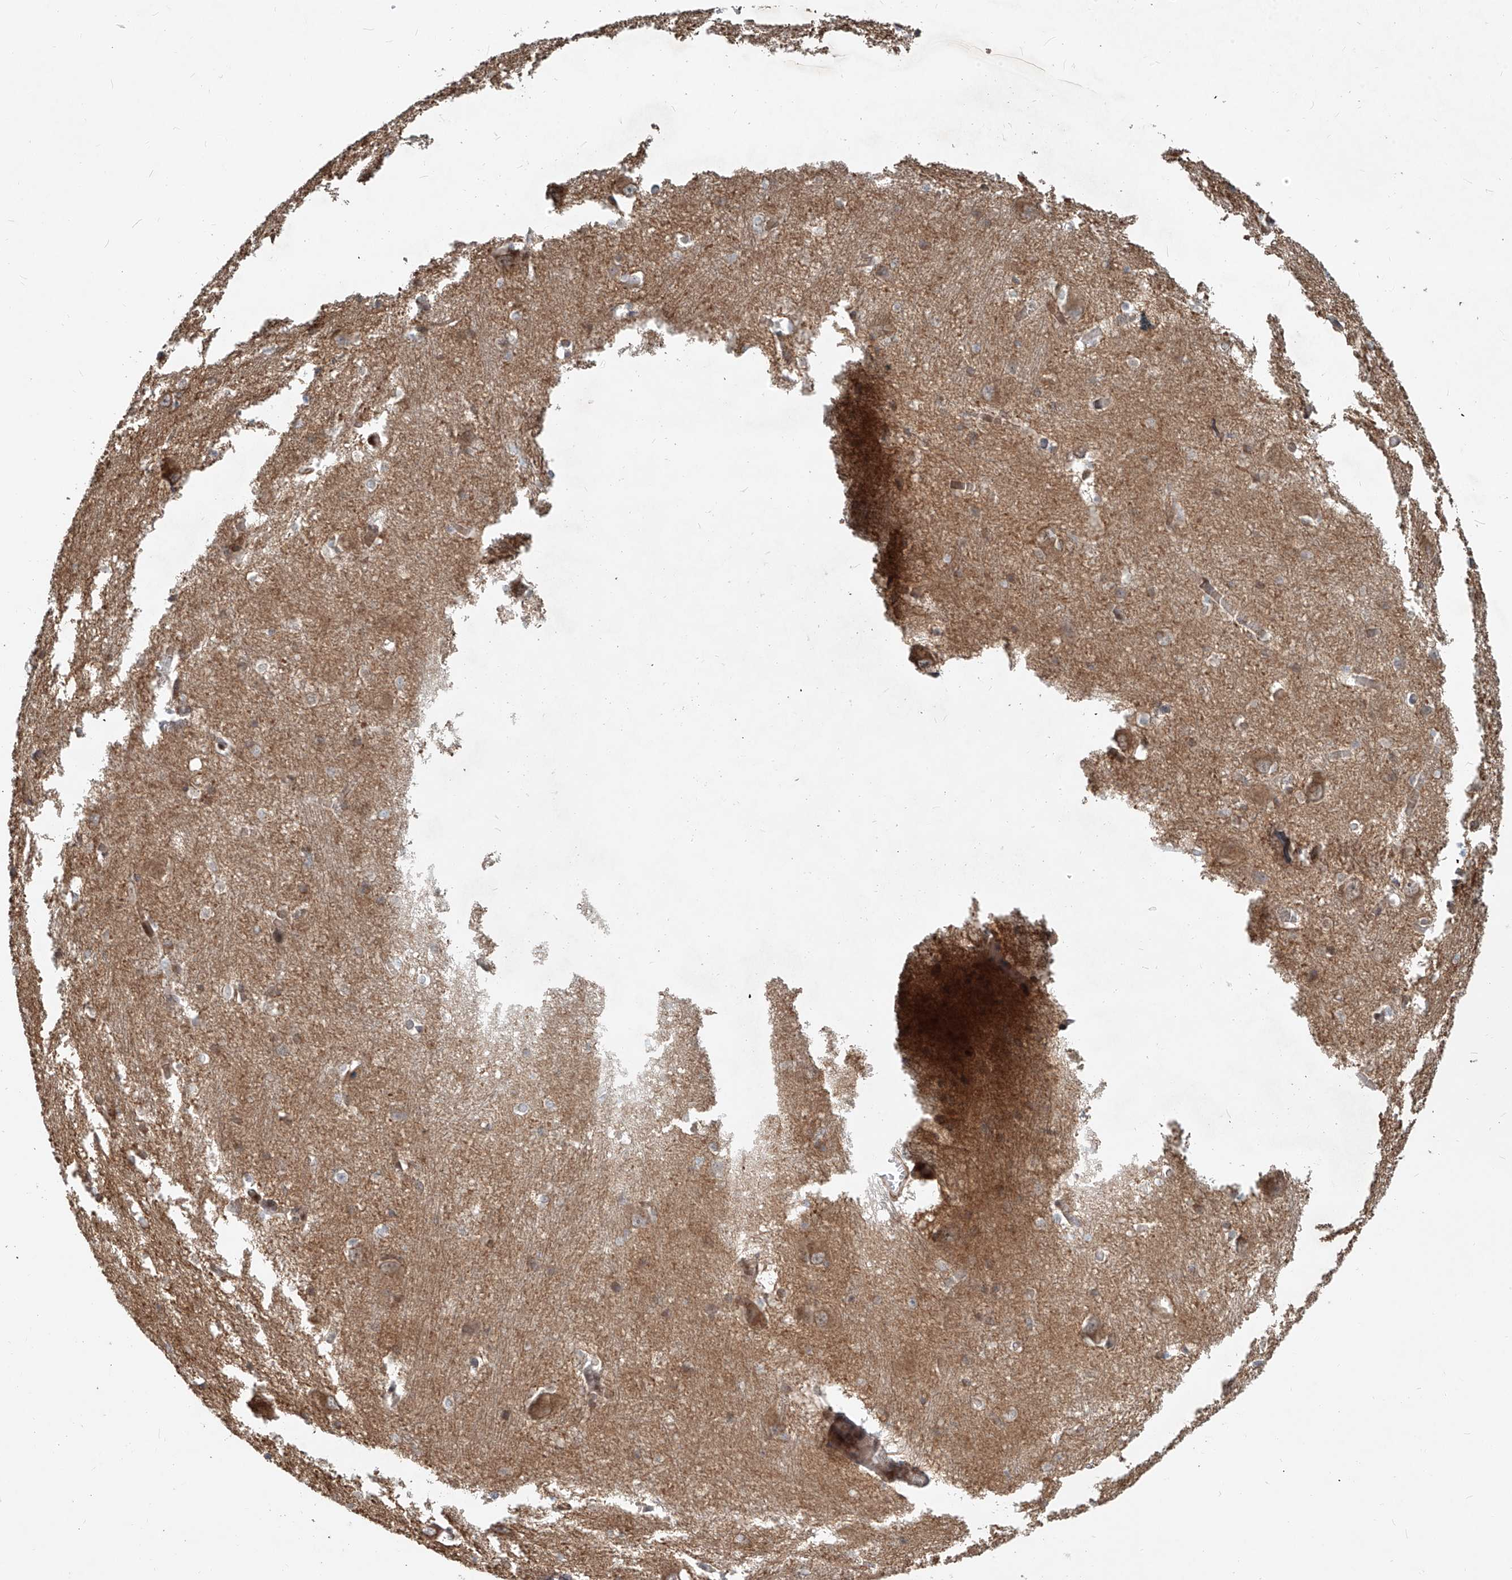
{"staining": {"intensity": "weak", "quantity": "<25%", "location": "cytoplasmic/membranous"}, "tissue": "caudate", "cell_type": "Glial cells", "image_type": "normal", "snomed": [{"axis": "morphology", "description": "Normal tissue, NOS"}, {"axis": "topography", "description": "Lateral ventricle wall"}], "caption": "An image of human caudate is negative for staining in glial cells.", "gene": "SASH1", "patient": {"sex": "male", "age": 37}}